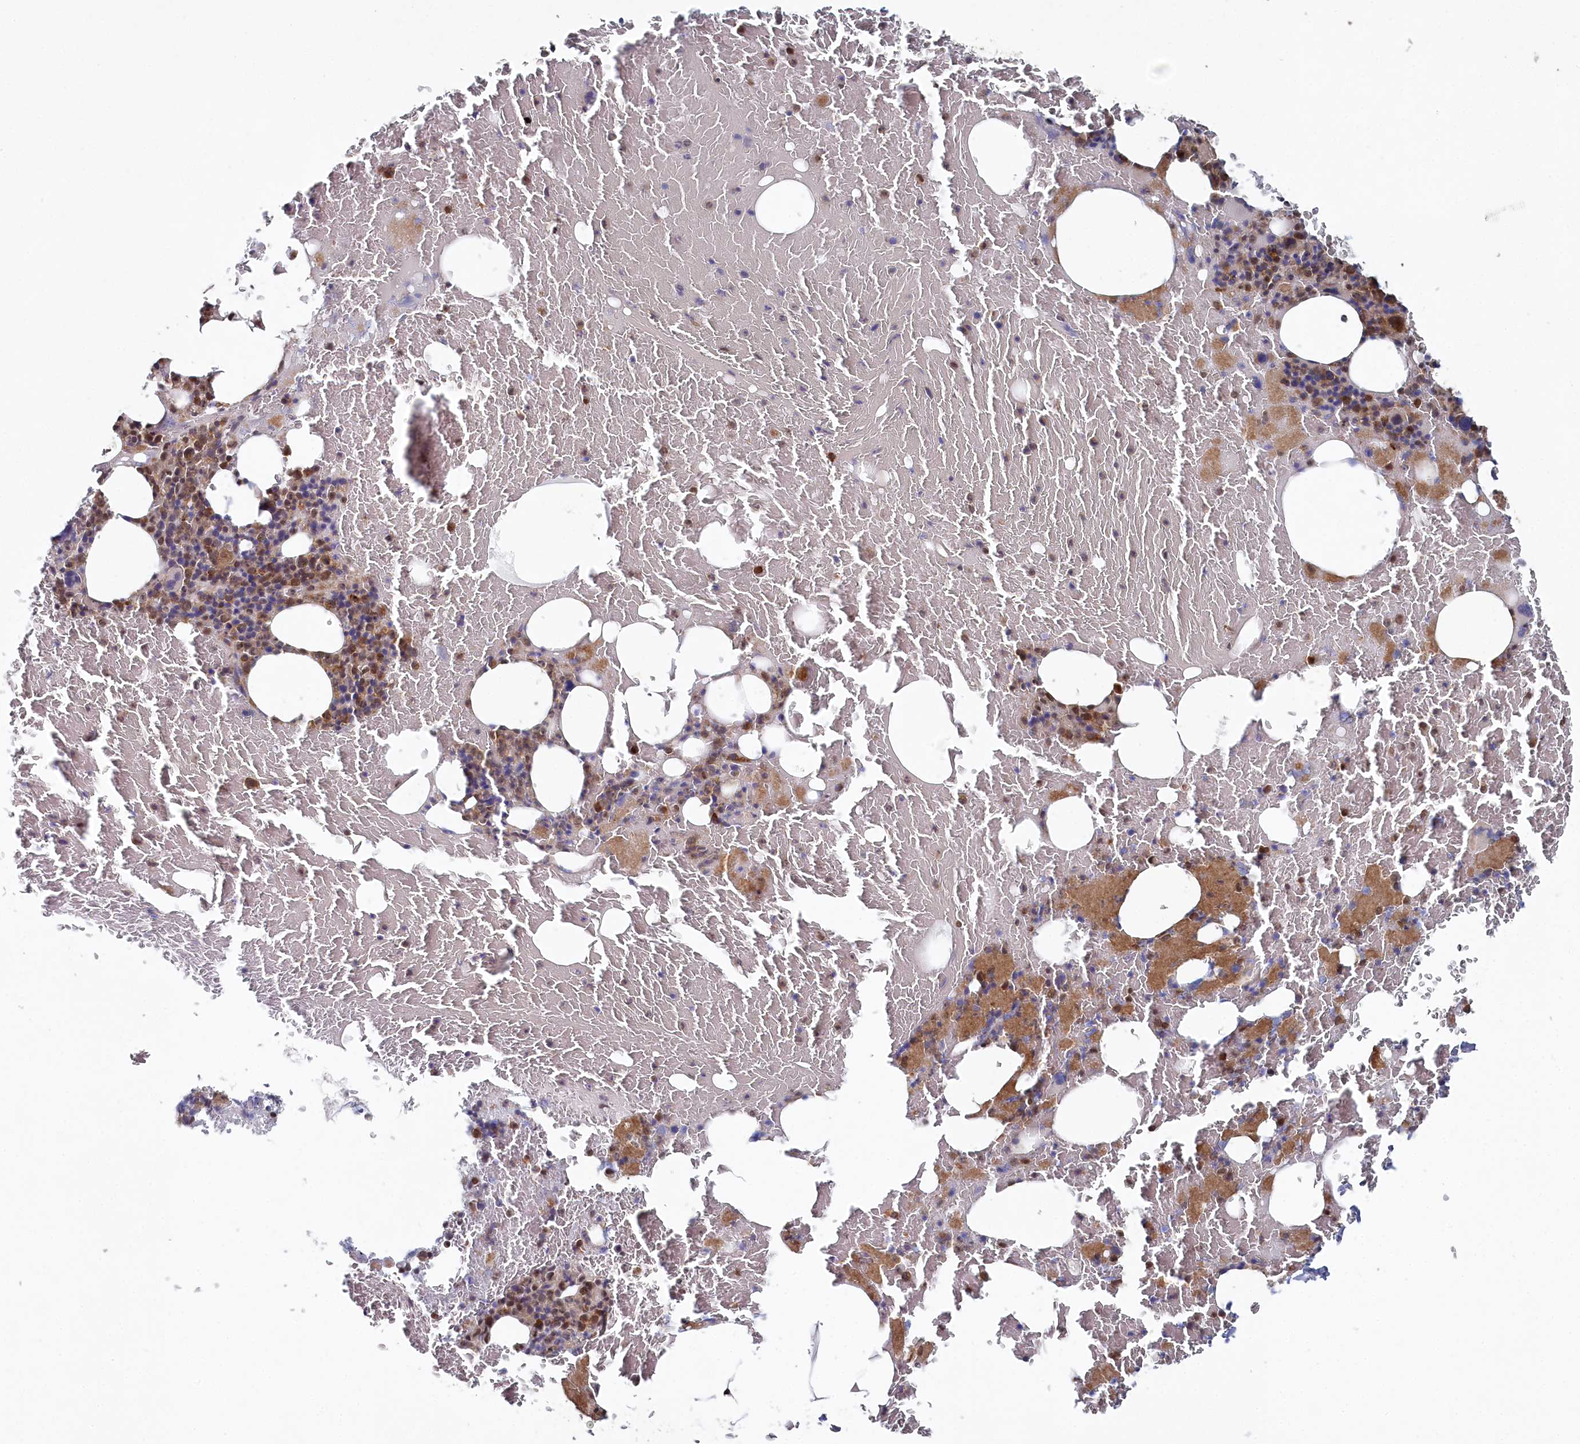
{"staining": {"intensity": "moderate", "quantity": ">75%", "location": "cytoplasmic/membranous,nuclear"}, "tissue": "bone marrow", "cell_type": "Hematopoietic cells", "image_type": "normal", "snomed": [{"axis": "morphology", "description": "Normal tissue, NOS"}, {"axis": "topography", "description": "Bone marrow"}], "caption": "High-magnification brightfield microscopy of unremarkable bone marrow stained with DAB (3,3'-diaminobenzidine) (brown) and counterstained with hematoxylin (blue). hematopoietic cells exhibit moderate cytoplasmic/membranous,nuclear expression is seen in about>75% of cells.", "gene": "WAPL", "patient": {"sex": "male", "age": 79}}